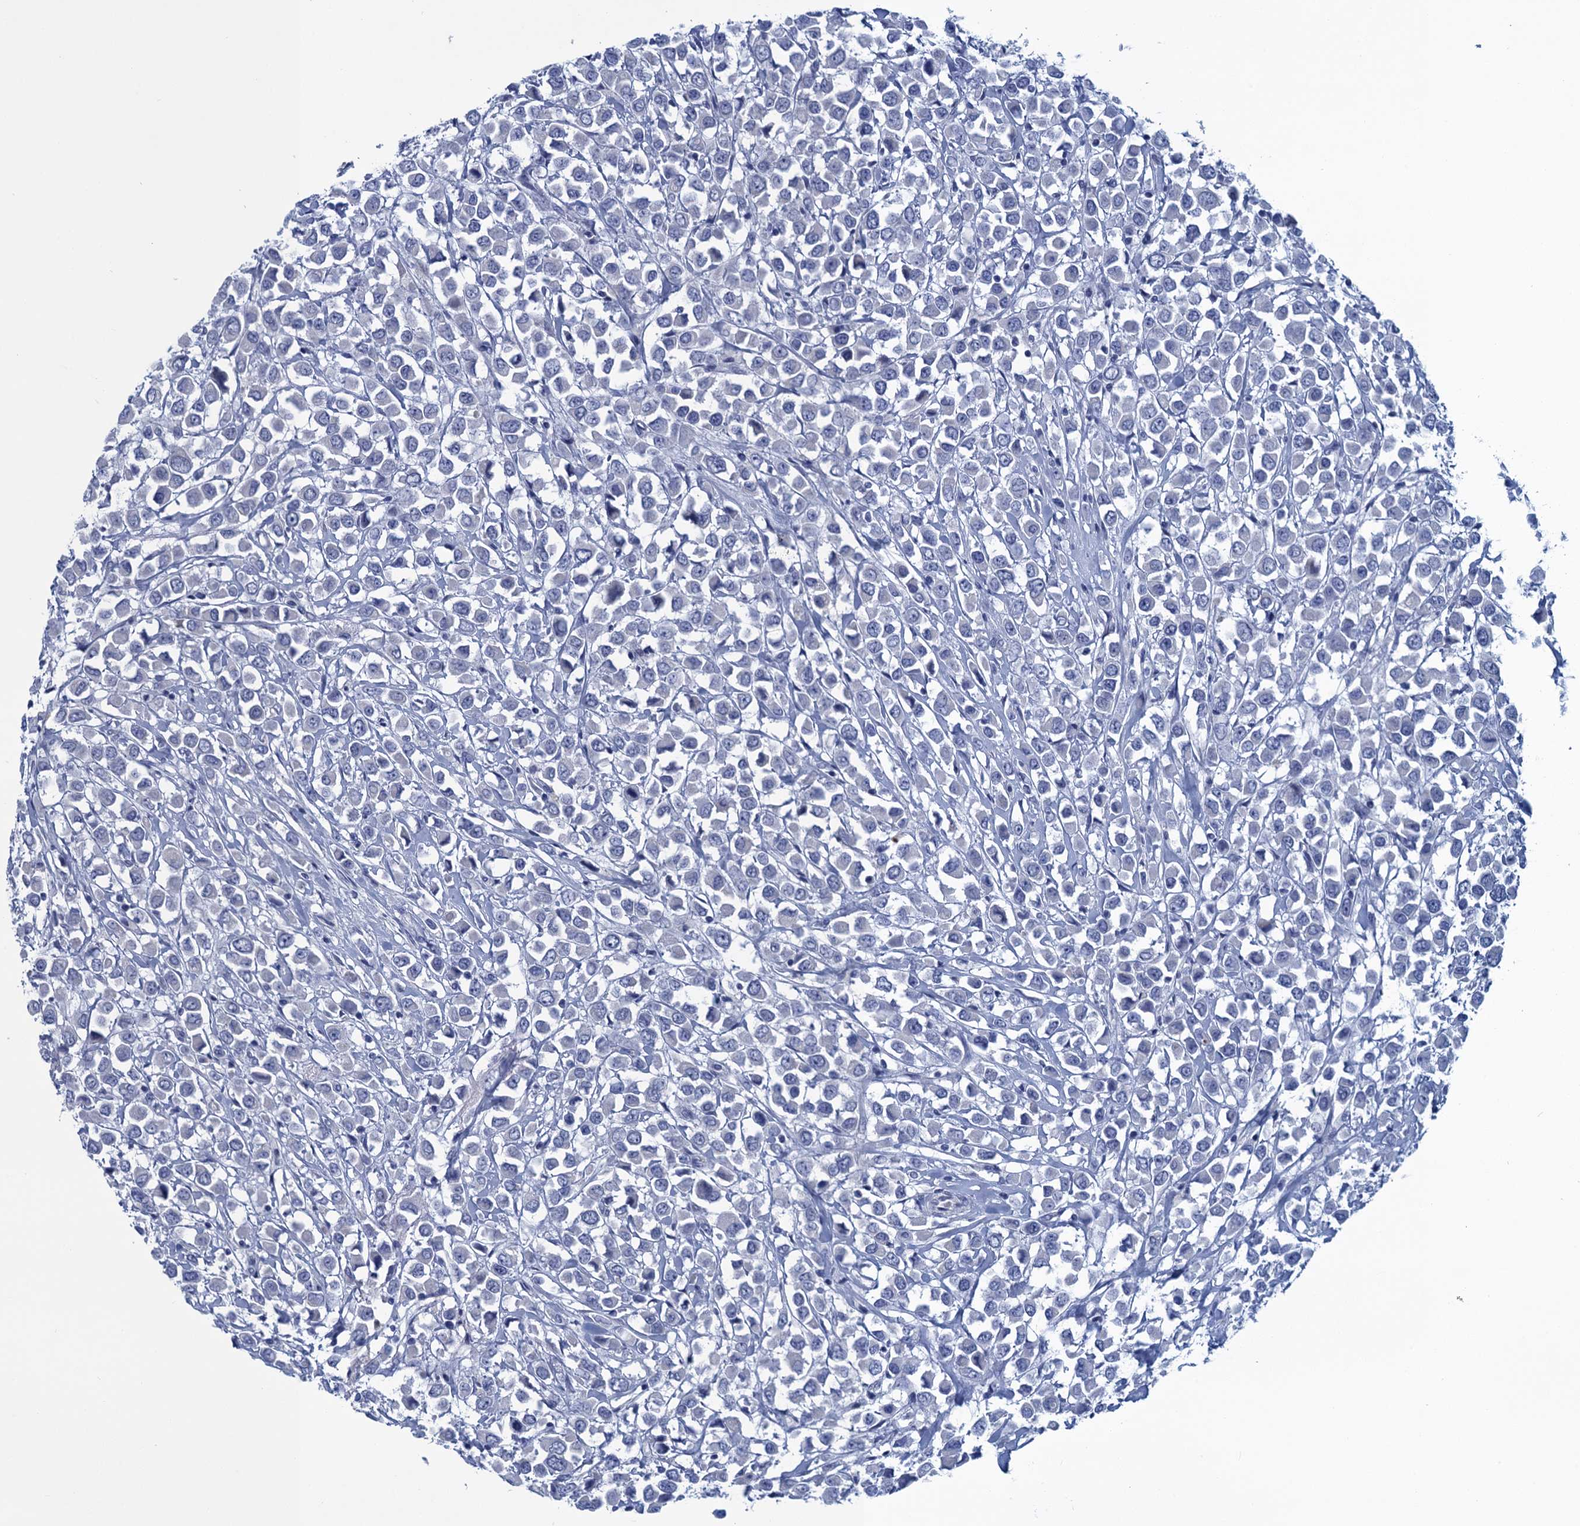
{"staining": {"intensity": "negative", "quantity": "none", "location": "none"}, "tissue": "breast cancer", "cell_type": "Tumor cells", "image_type": "cancer", "snomed": [{"axis": "morphology", "description": "Duct carcinoma"}, {"axis": "topography", "description": "Breast"}], "caption": "High magnification brightfield microscopy of breast invasive ductal carcinoma stained with DAB (brown) and counterstained with hematoxylin (blue): tumor cells show no significant positivity. (Immunohistochemistry (ihc), brightfield microscopy, high magnification).", "gene": "SCEL", "patient": {"sex": "female", "age": 61}}